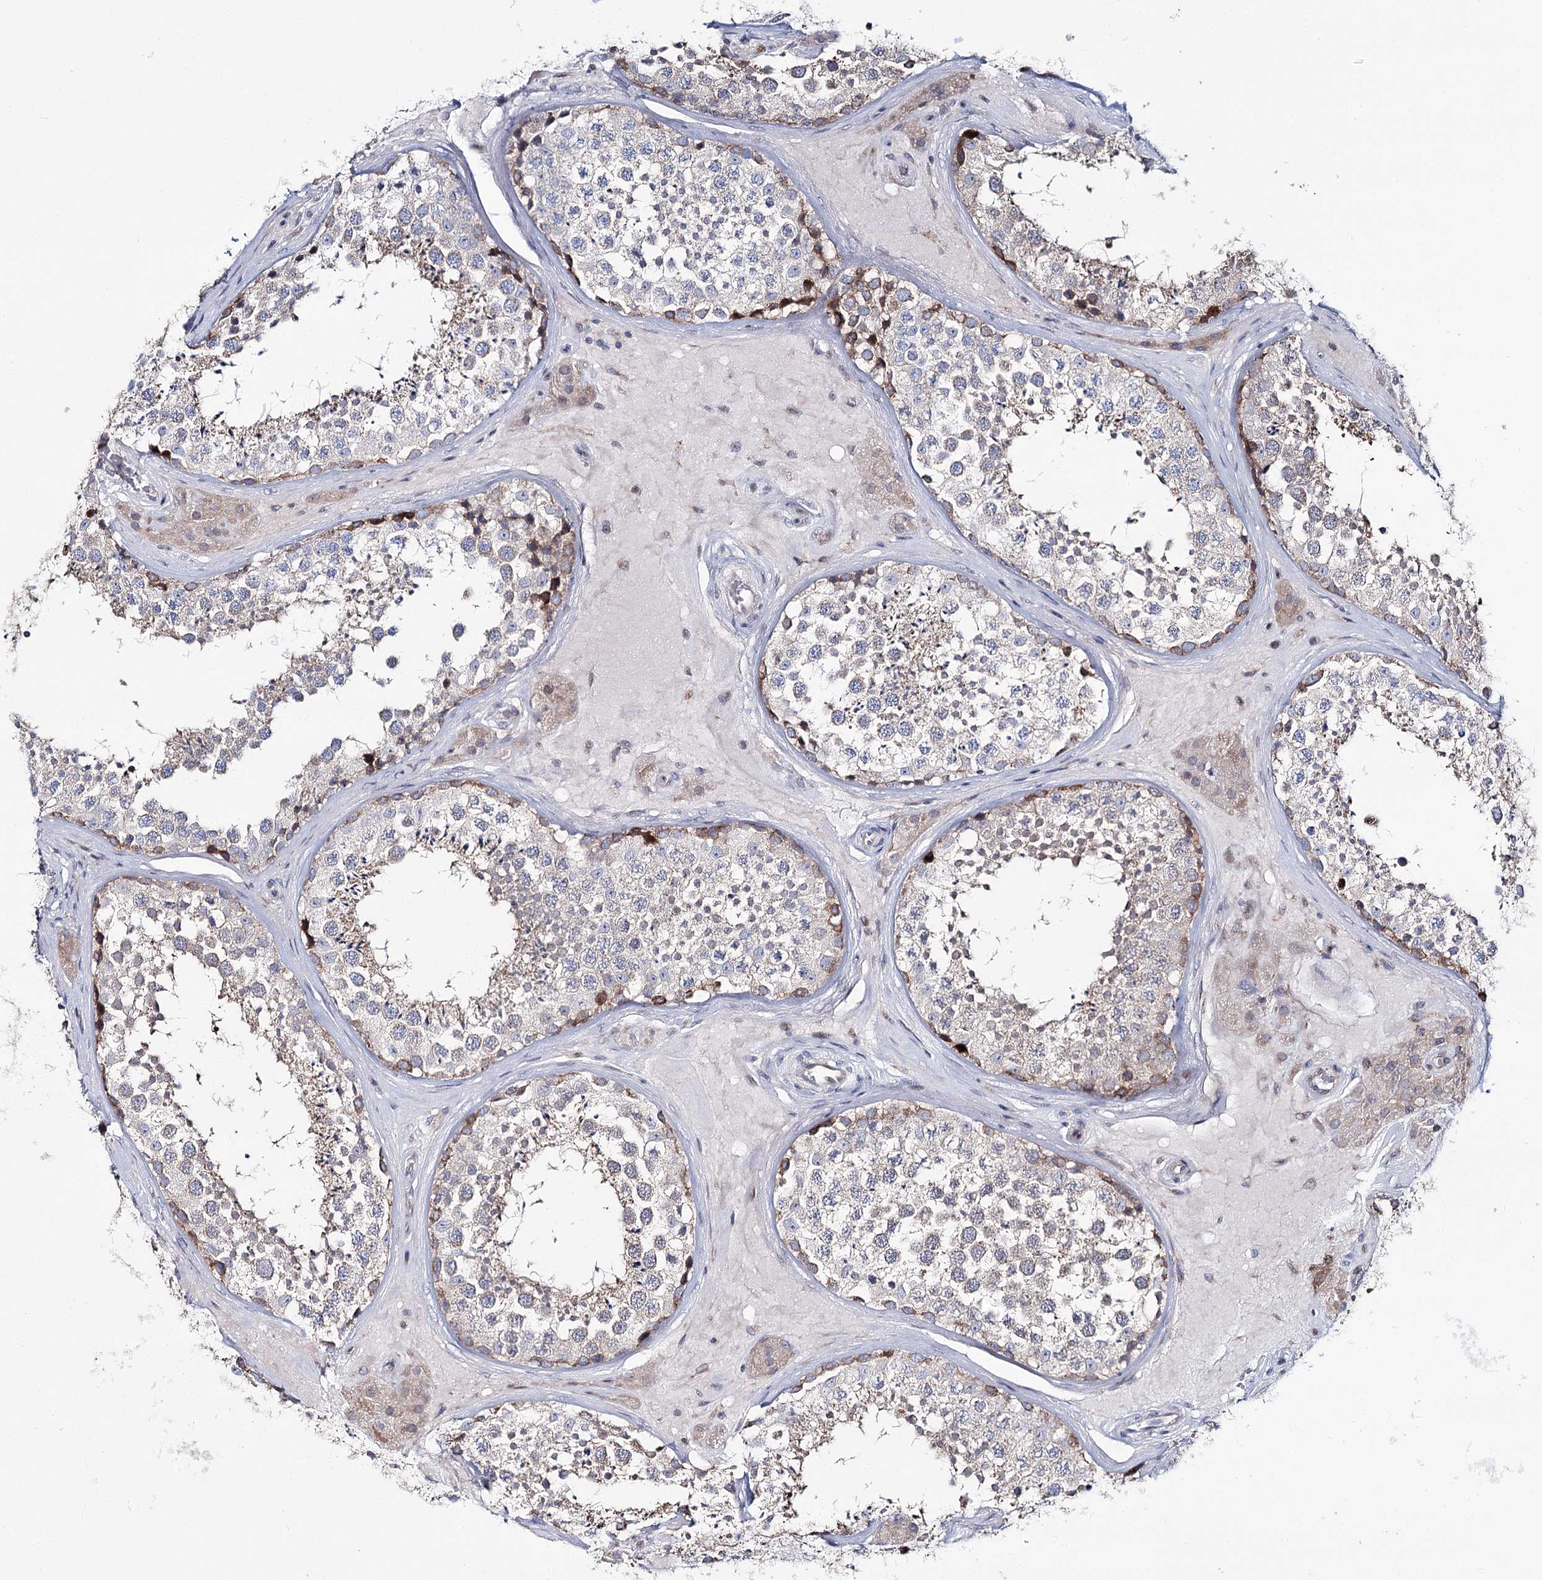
{"staining": {"intensity": "moderate", "quantity": "25%-75%", "location": "cytoplasmic/membranous"}, "tissue": "testis", "cell_type": "Cells in seminiferous ducts", "image_type": "normal", "snomed": [{"axis": "morphology", "description": "Normal tissue, NOS"}, {"axis": "topography", "description": "Testis"}], "caption": "Immunohistochemical staining of unremarkable testis exhibits moderate cytoplasmic/membranous protein expression in about 25%-75% of cells in seminiferous ducts. The staining was performed using DAB (3,3'-diaminobenzidine), with brown indicating positive protein expression. Nuclei are stained blue with hematoxylin.", "gene": "CPLANE1", "patient": {"sex": "male", "age": 46}}